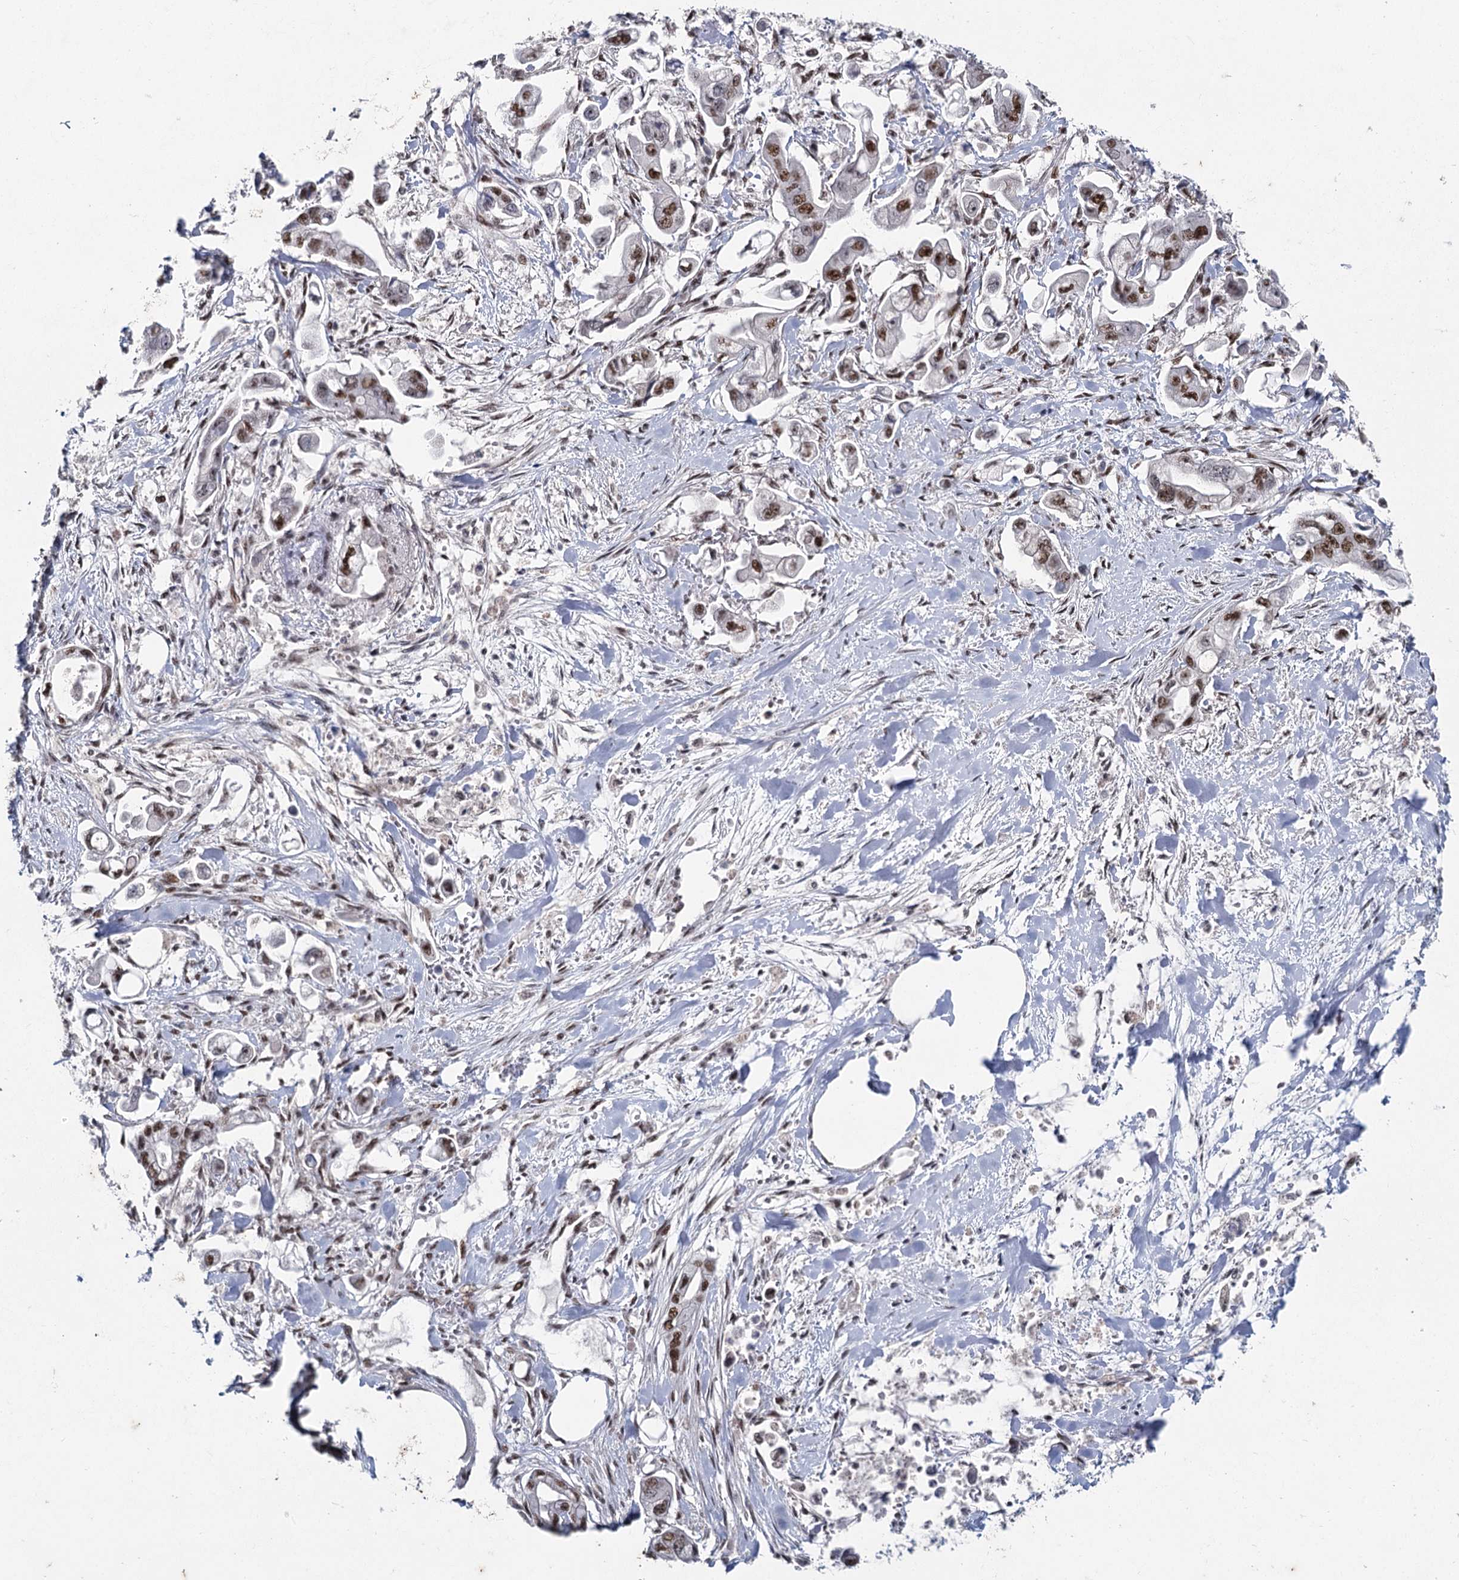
{"staining": {"intensity": "strong", "quantity": "25%-75%", "location": "nuclear"}, "tissue": "stomach cancer", "cell_type": "Tumor cells", "image_type": "cancer", "snomed": [{"axis": "morphology", "description": "Adenocarcinoma, NOS"}, {"axis": "topography", "description": "Stomach"}], "caption": "Strong nuclear protein staining is appreciated in approximately 25%-75% of tumor cells in stomach cancer. Immunohistochemistry stains the protein of interest in brown and the nuclei are stained blue.", "gene": "SCAF8", "patient": {"sex": "male", "age": 62}}